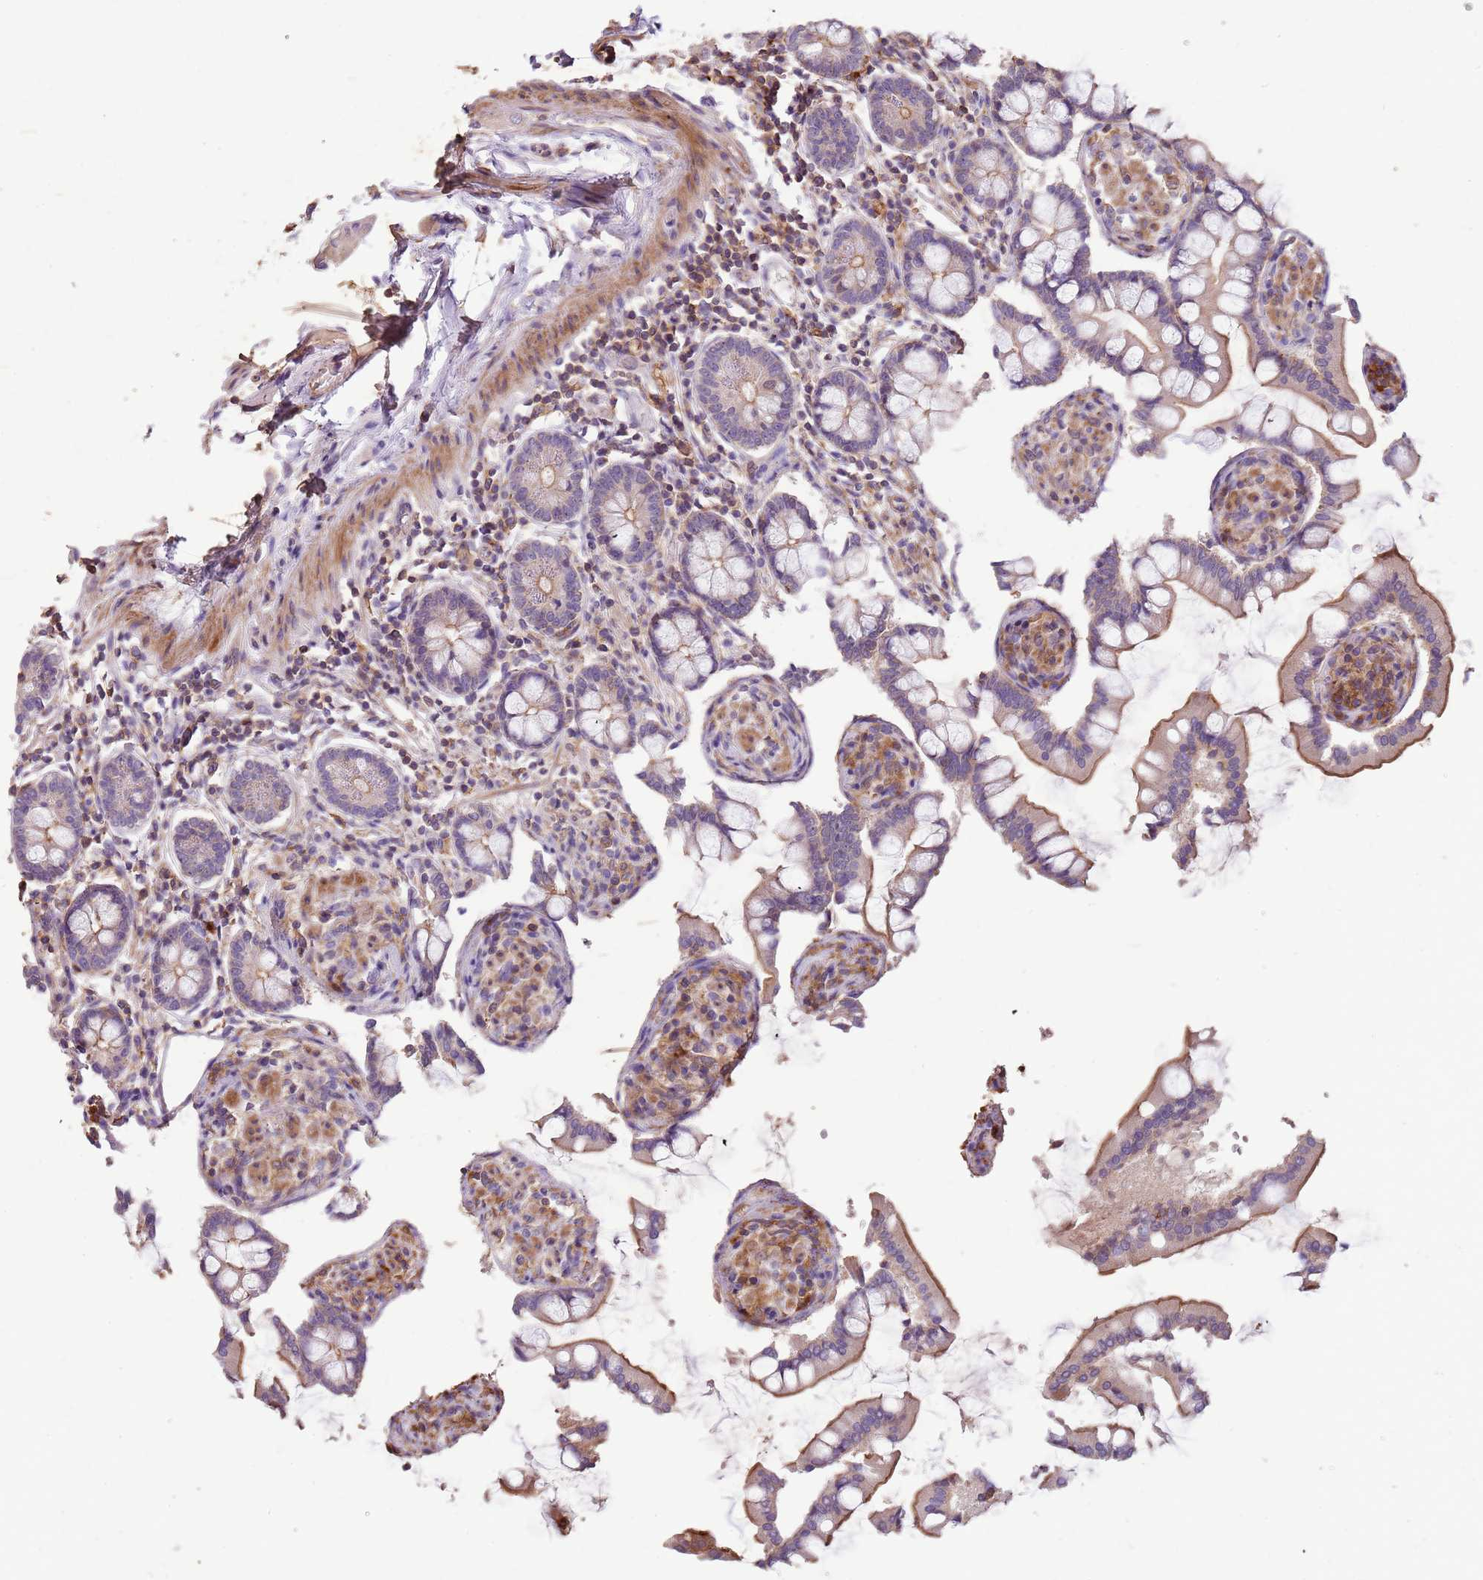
{"staining": {"intensity": "moderate", "quantity": "25%-75%", "location": "cytoplasmic/membranous"}, "tissue": "small intestine", "cell_type": "Glandular cells", "image_type": "normal", "snomed": [{"axis": "morphology", "description": "Normal tissue, NOS"}, {"axis": "topography", "description": "Small intestine"}], "caption": "About 25%-75% of glandular cells in normal small intestine reveal moderate cytoplasmic/membranous protein positivity as visualized by brown immunohistochemical staining.", "gene": "FECH", "patient": {"sex": "male", "age": 41}}